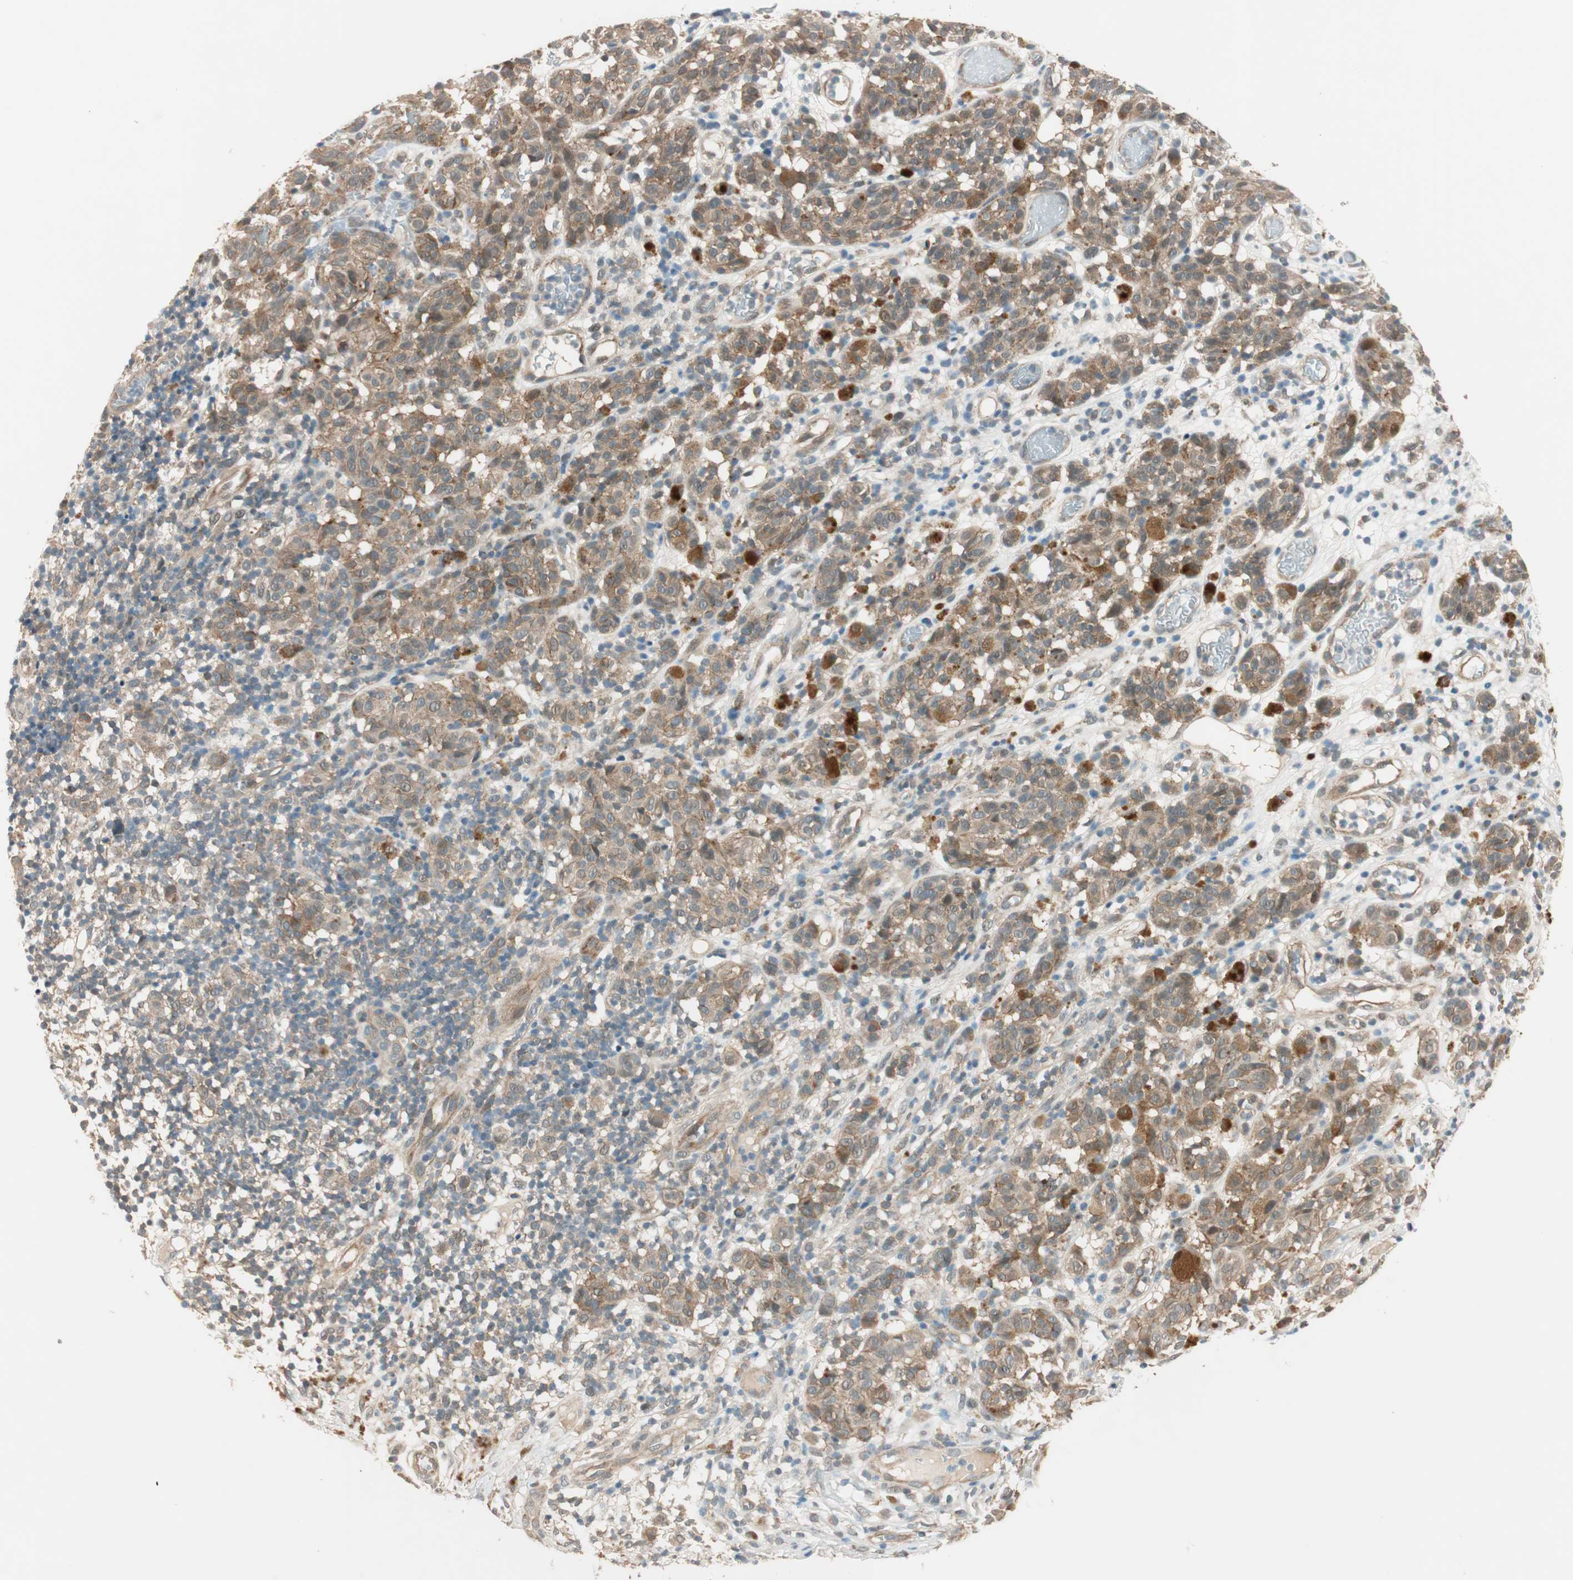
{"staining": {"intensity": "moderate", "quantity": ">75%", "location": "cytoplasmic/membranous"}, "tissue": "melanoma", "cell_type": "Tumor cells", "image_type": "cancer", "snomed": [{"axis": "morphology", "description": "Malignant melanoma, NOS"}, {"axis": "topography", "description": "Skin"}], "caption": "Malignant melanoma stained with a brown dye reveals moderate cytoplasmic/membranous positive expression in approximately >75% of tumor cells.", "gene": "PSMD8", "patient": {"sex": "female", "age": 46}}